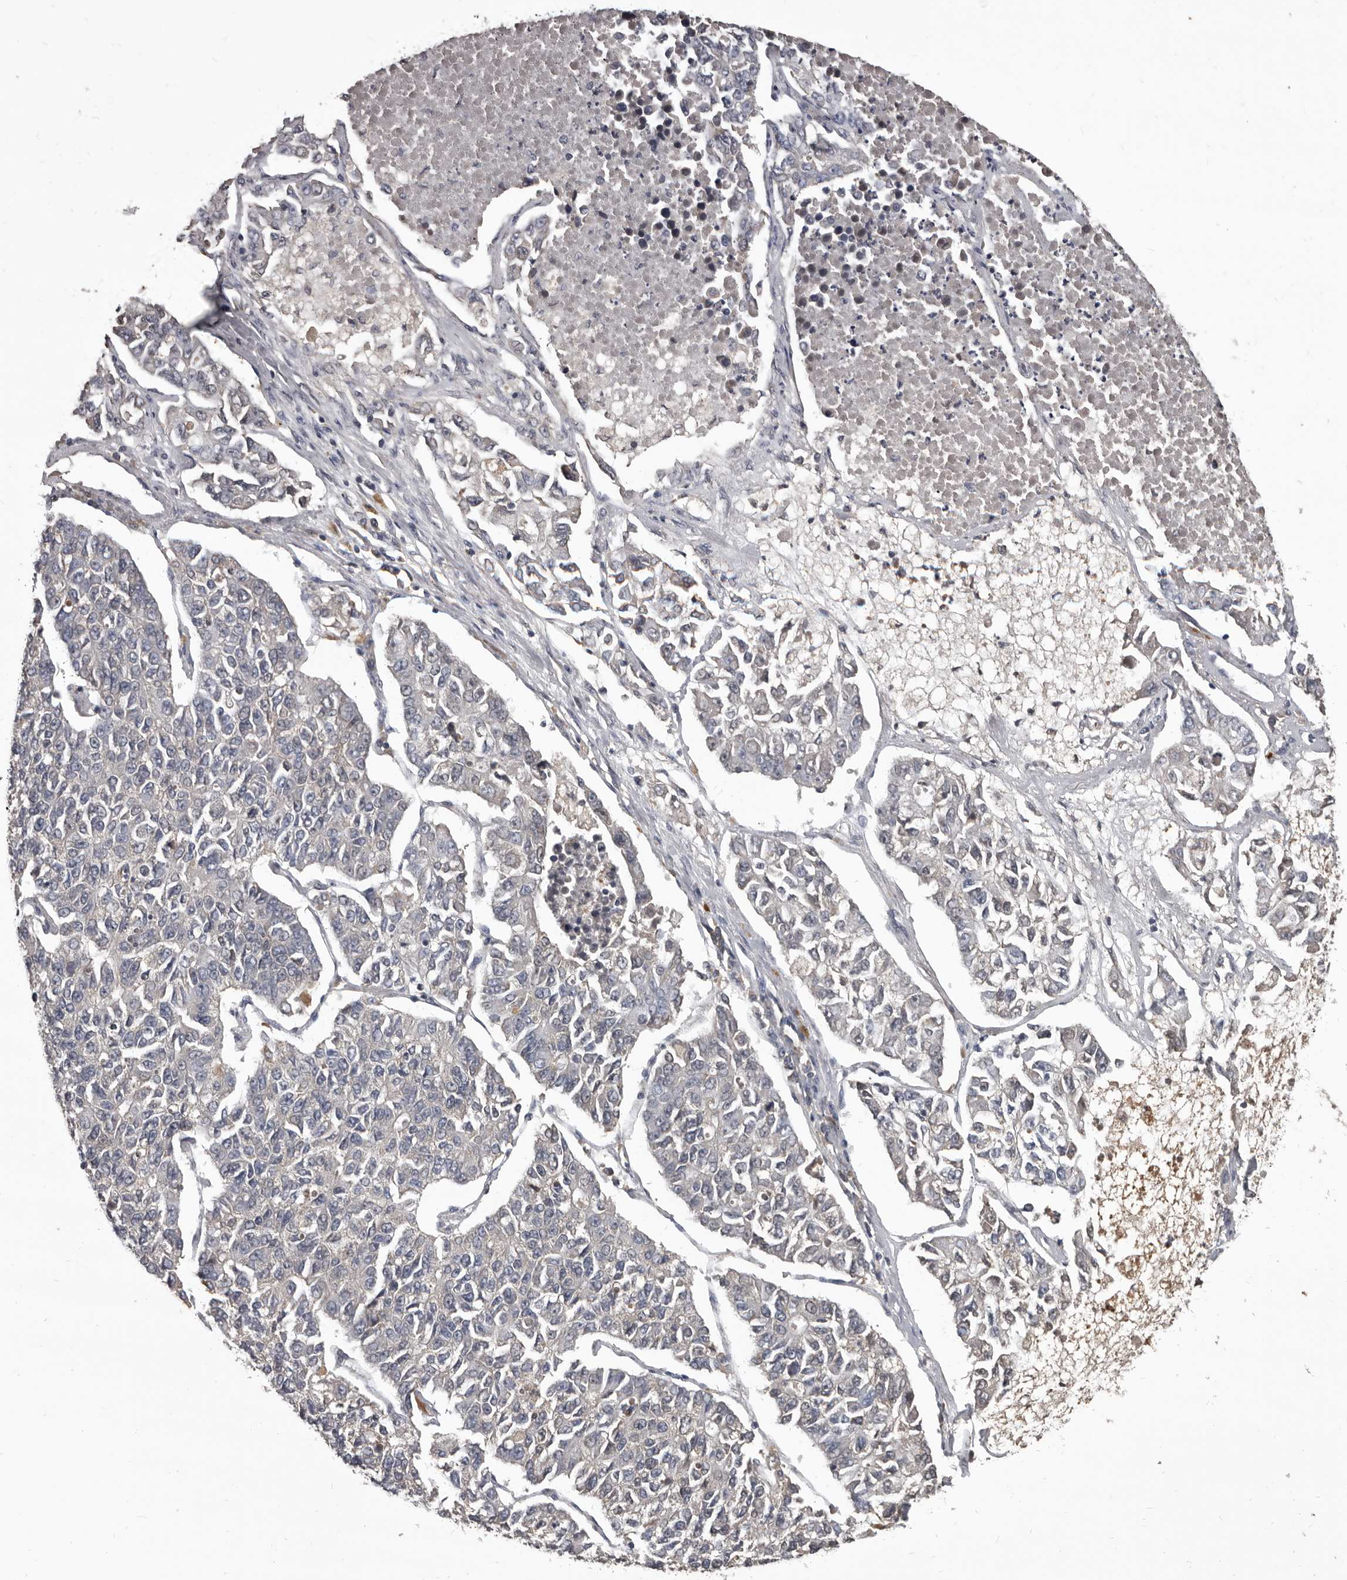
{"staining": {"intensity": "negative", "quantity": "none", "location": "none"}, "tissue": "lung cancer", "cell_type": "Tumor cells", "image_type": "cancer", "snomed": [{"axis": "morphology", "description": "Adenocarcinoma, NOS"}, {"axis": "topography", "description": "Lung"}], "caption": "Immunohistochemistry histopathology image of lung cancer (adenocarcinoma) stained for a protein (brown), which displays no staining in tumor cells. Nuclei are stained in blue.", "gene": "ALDH5A1", "patient": {"sex": "male", "age": 49}}